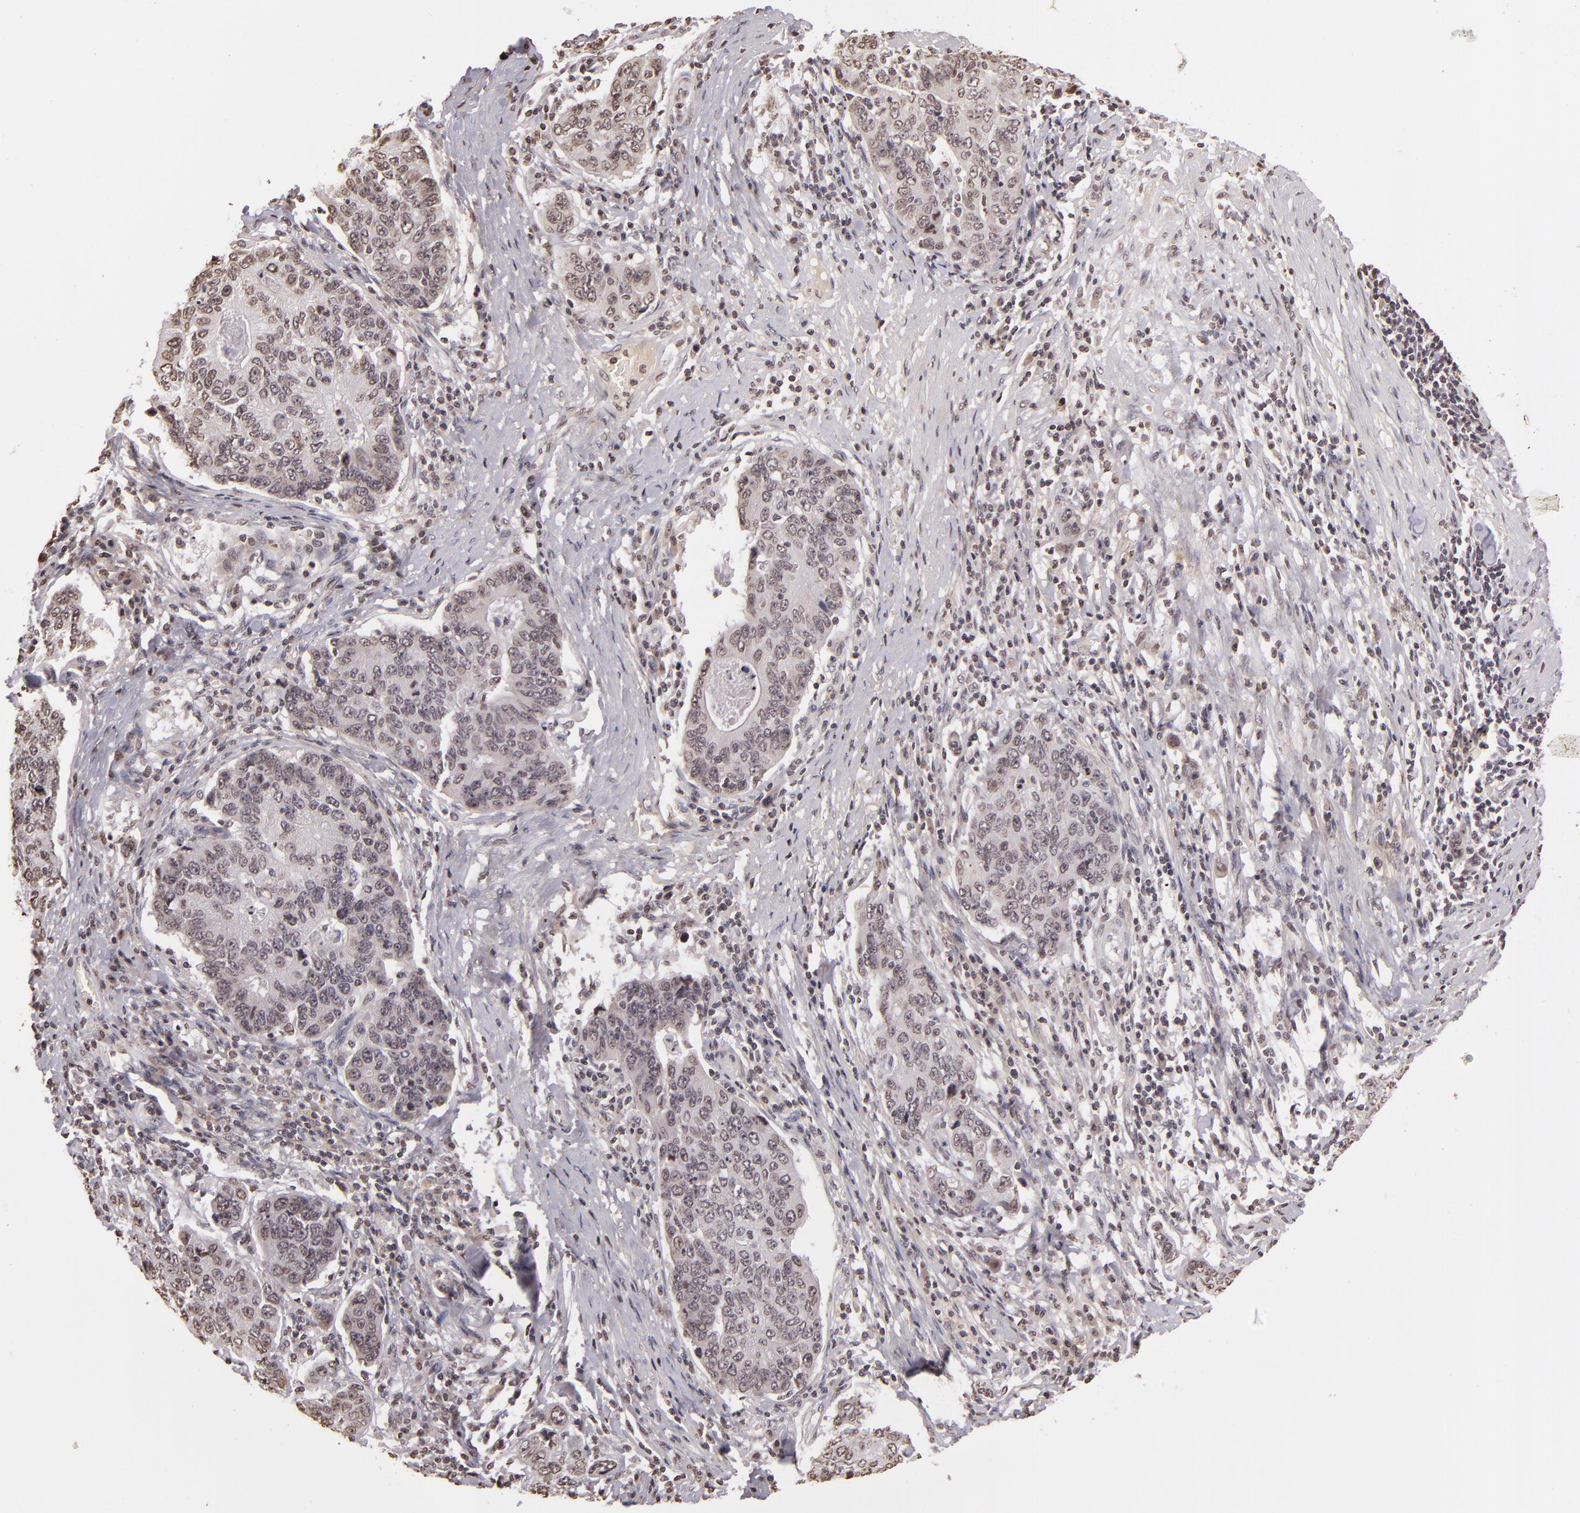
{"staining": {"intensity": "weak", "quantity": "<25%", "location": "nuclear"}, "tissue": "stomach cancer", "cell_type": "Tumor cells", "image_type": "cancer", "snomed": [{"axis": "morphology", "description": "Adenocarcinoma, NOS"}, {"axis": "topography", "description": "Esophagus"}, {"axis": "topography", "description": "Stomach"}], "caption": "There is no significant positivity in tumor cells of stomach adenocarcinoma.", "gene": "THRB", "patient": {"sex": "male", "age": 74}}